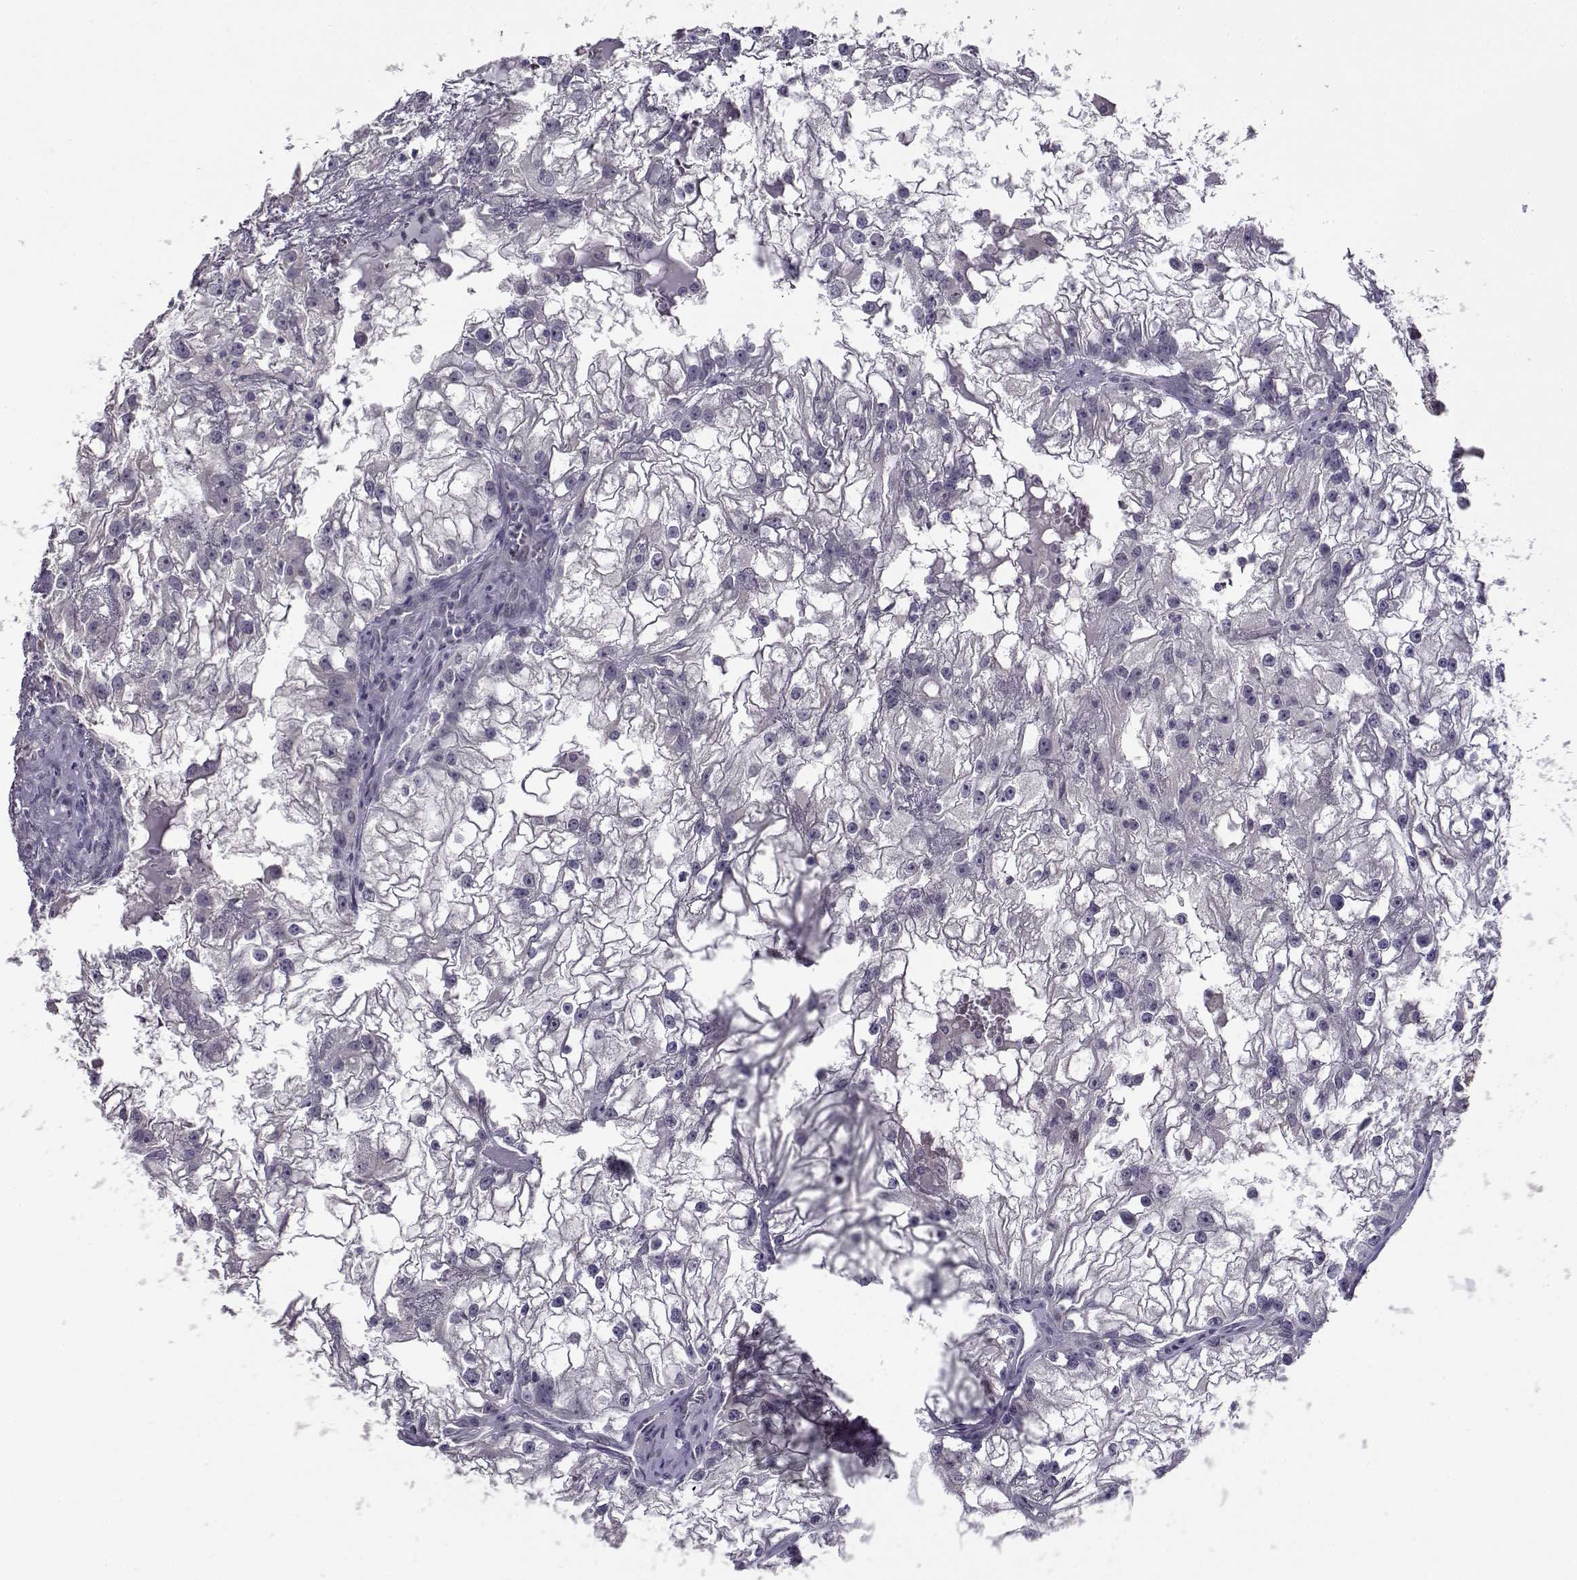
{"staining": {"intensity": "negative", "quantity": "none", "location": "none"}, "tissue": "renal cancer", "cell_type": "Tumor cells", "image_type": "cancer", "snomed": [{"axis": "morphology", "description": "Adenocarcinoma, NOS"}, {"axis": "topography", "description": "Kidney"}], "caption": "The micrograph reveals no staining of tumor cells in adenocarcinoma (renal).", "gene": "RHOXF2", "patient": {"sex": "male", "age": 59}}